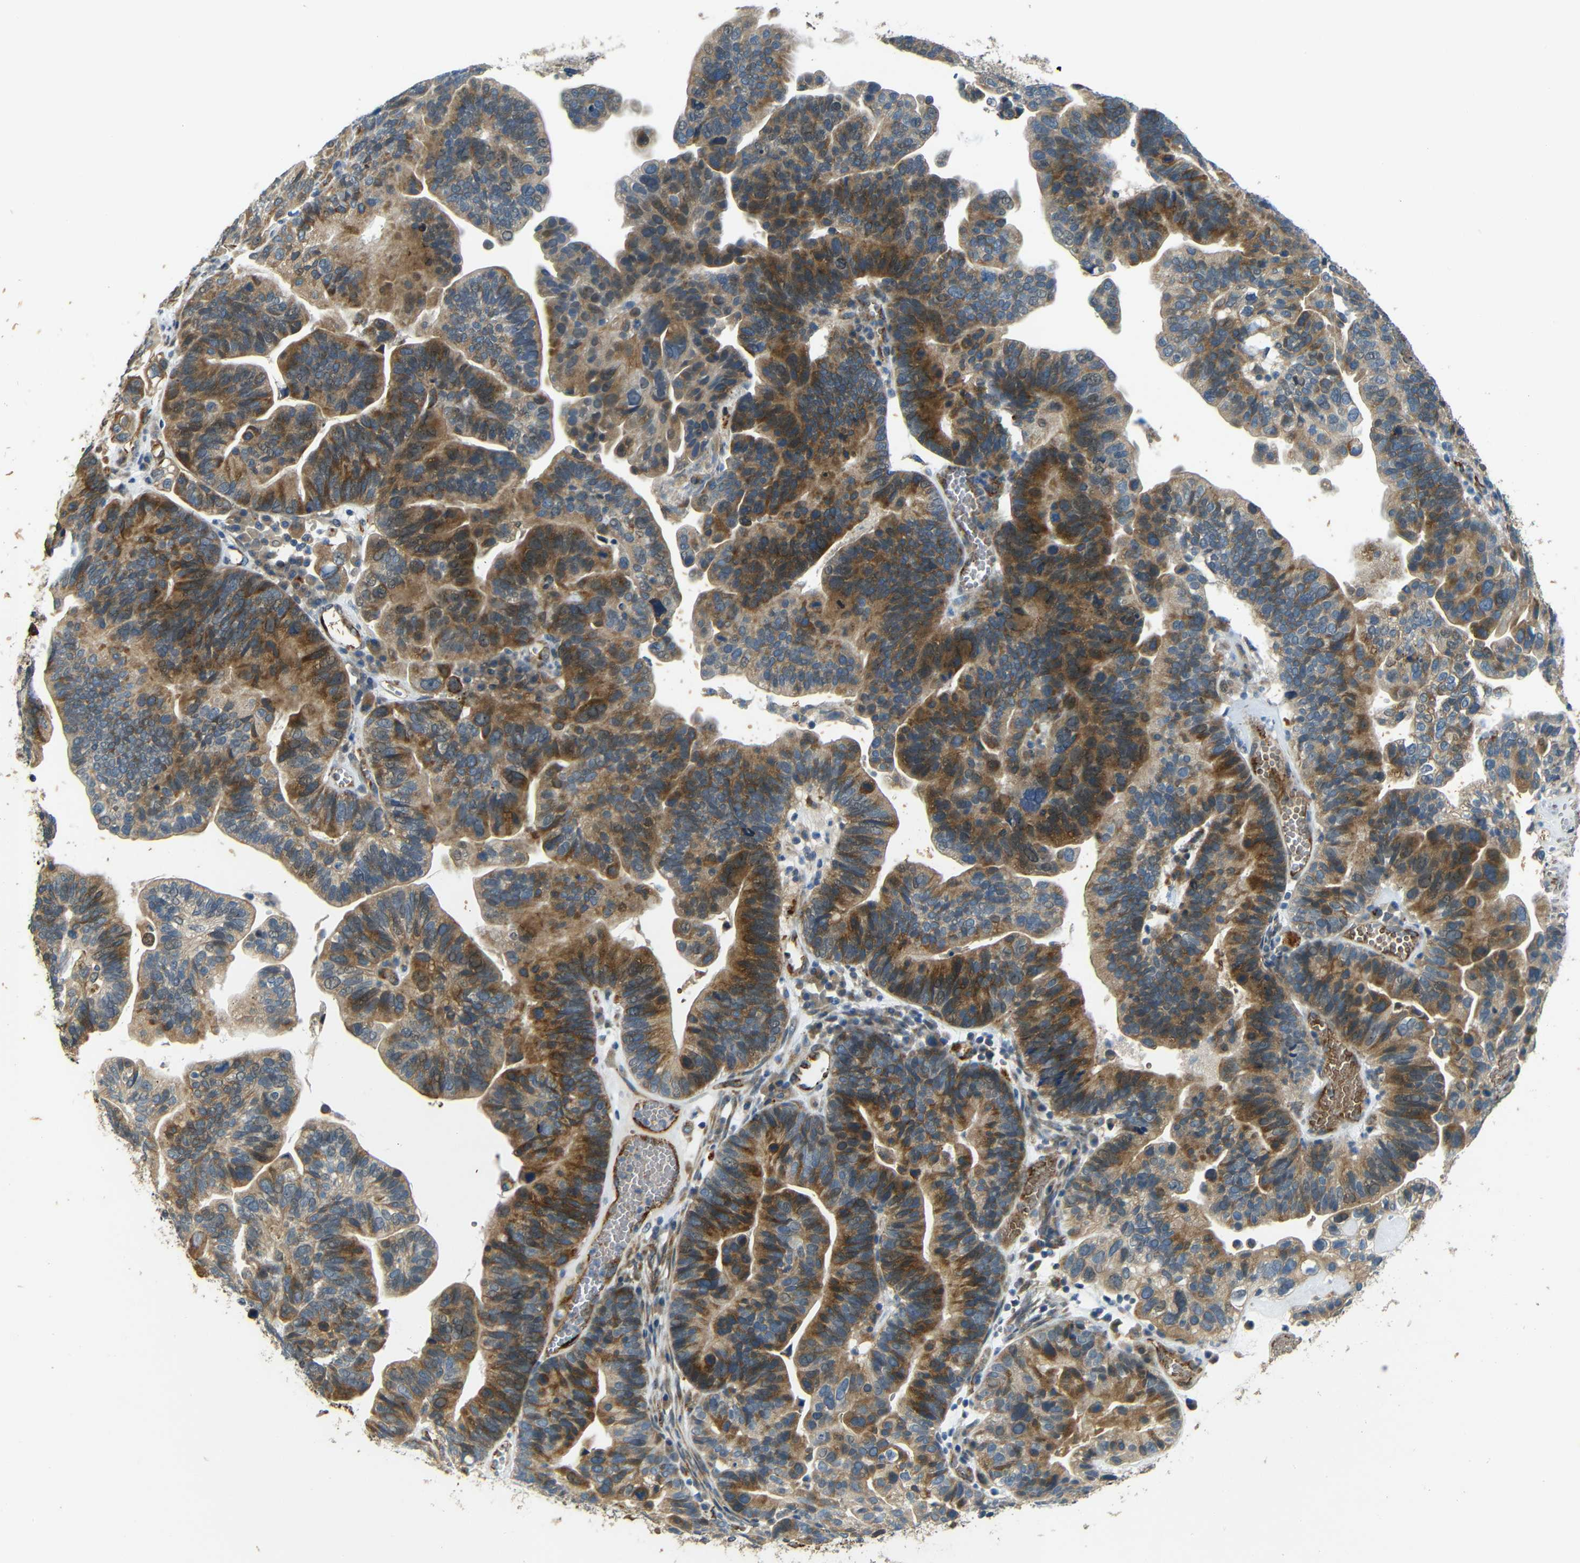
{"staining": {"intensity": "moderate", "quantity": ">75%", "location": "cytoplasmic/membranous"}, "tissue": "ovarian cancer", "cell_type": "Tumor cells", "image_type": "cancer", "snomed": [{"axis": "morphology", "description": "Cystadenocarcinoma, serous, NOS"}, {"axis": "topography", "description": "Ovary"}], "caption": "Tumor cells exhibit medium levels of moderate cytoplasmic/membranous positivity in about >75% of cells in ovarian serous cystadenocarcinoma. Immunohistochemistry stains the protein of interest in brown and the nuclei are stained blue.", "gene": "ATP7A", "patient": {"sex": "female", "age": 56}}